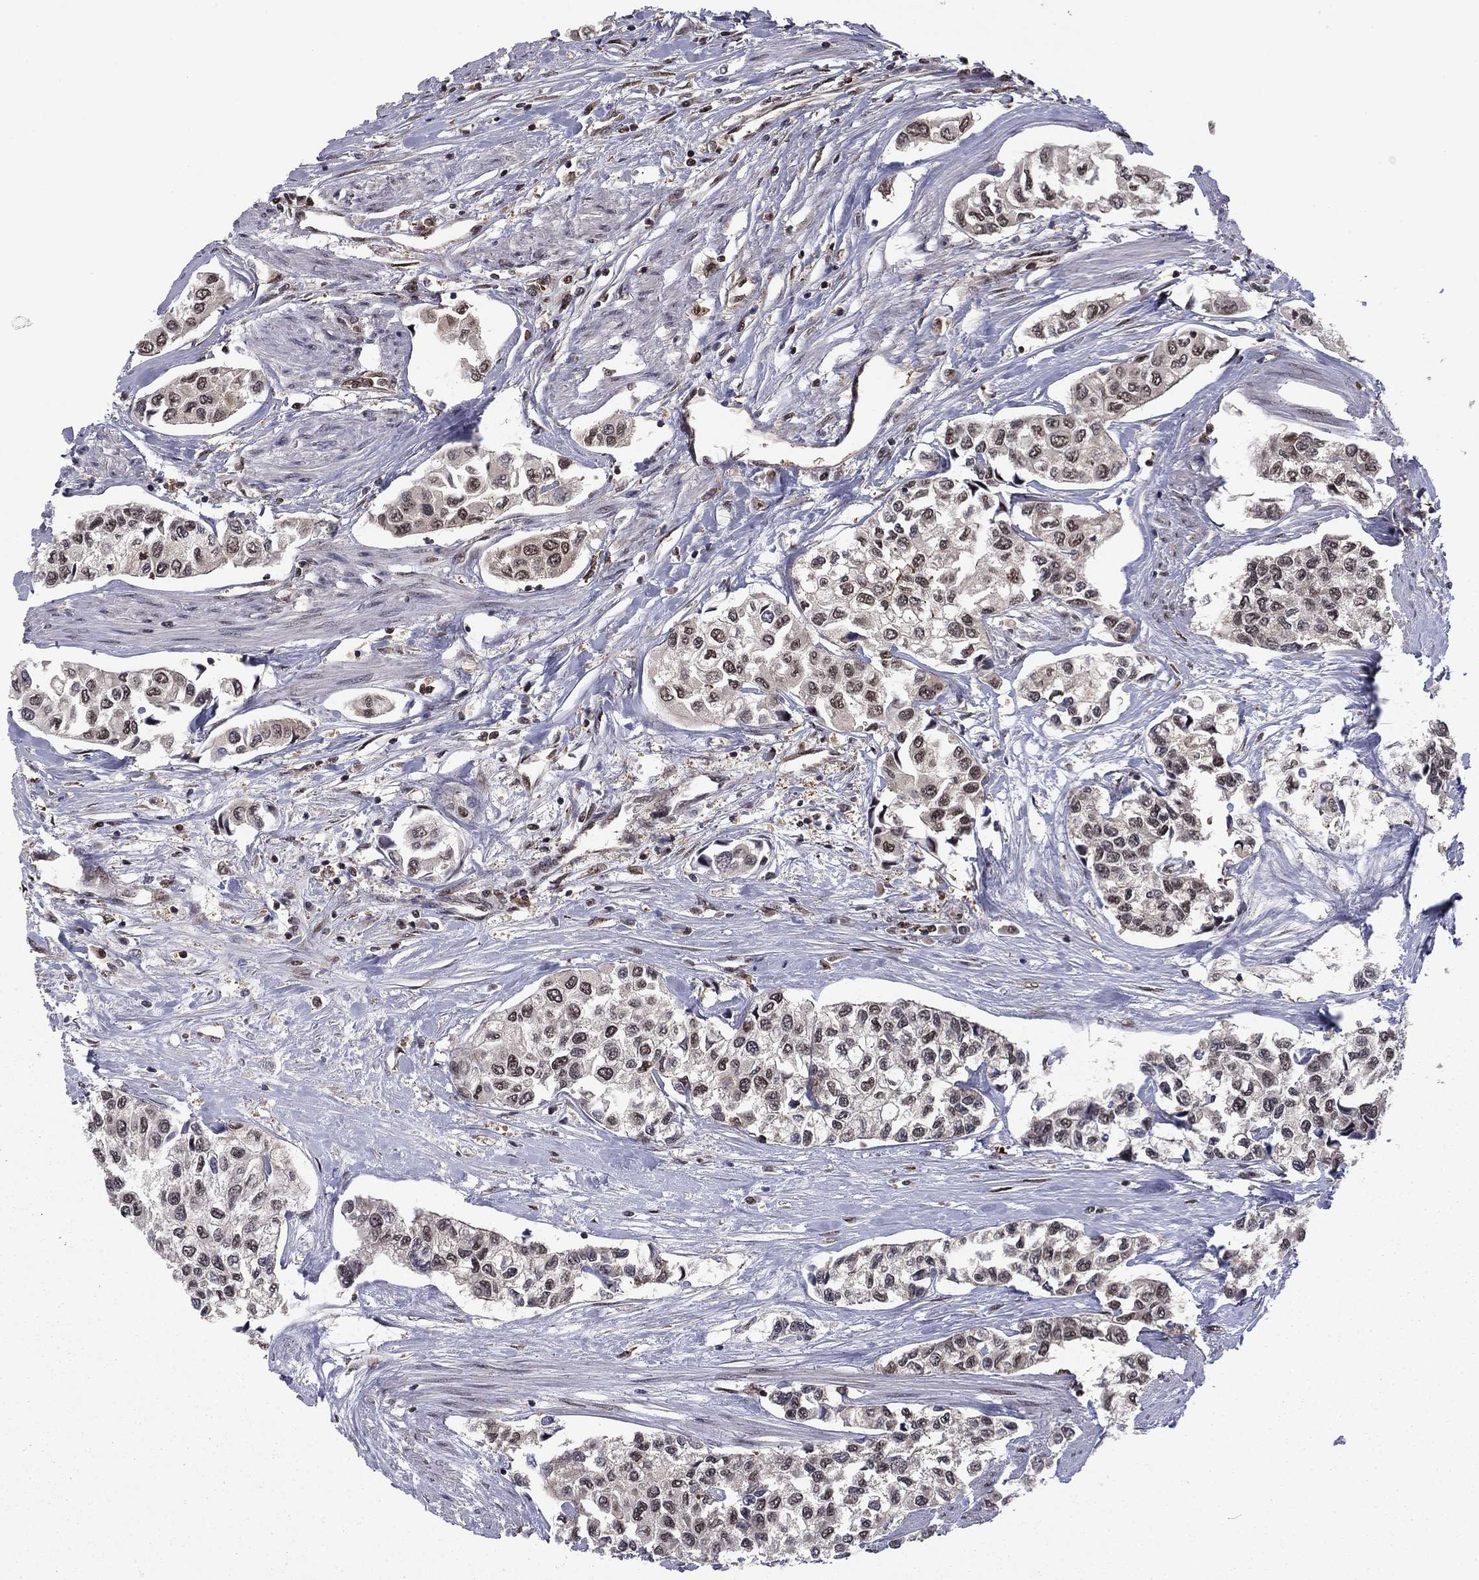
{"staining": {"intensity": "moderate", "quantity": "<25%", "location": "cytoplasmic/membranous,nuclear"}, "tissue": "urothelial cancer", "cell_type": "Tumor cells", "image_type": "cancer", "snomed": [{"axis": "morphology", "description": "Urothelial carcinoma, High grade"}, {"axis": "topography", "description": "Urinary bladder"}], "caption": "There is low levels of moderate cytoplasmic/membranous and nuclear positivity in tumor cells of urothelial cancer, as demonstrated by immunohistochemical staining (brown color).", "gene": "PSMD2", "patient": {"sex": "male", "age": 73}}